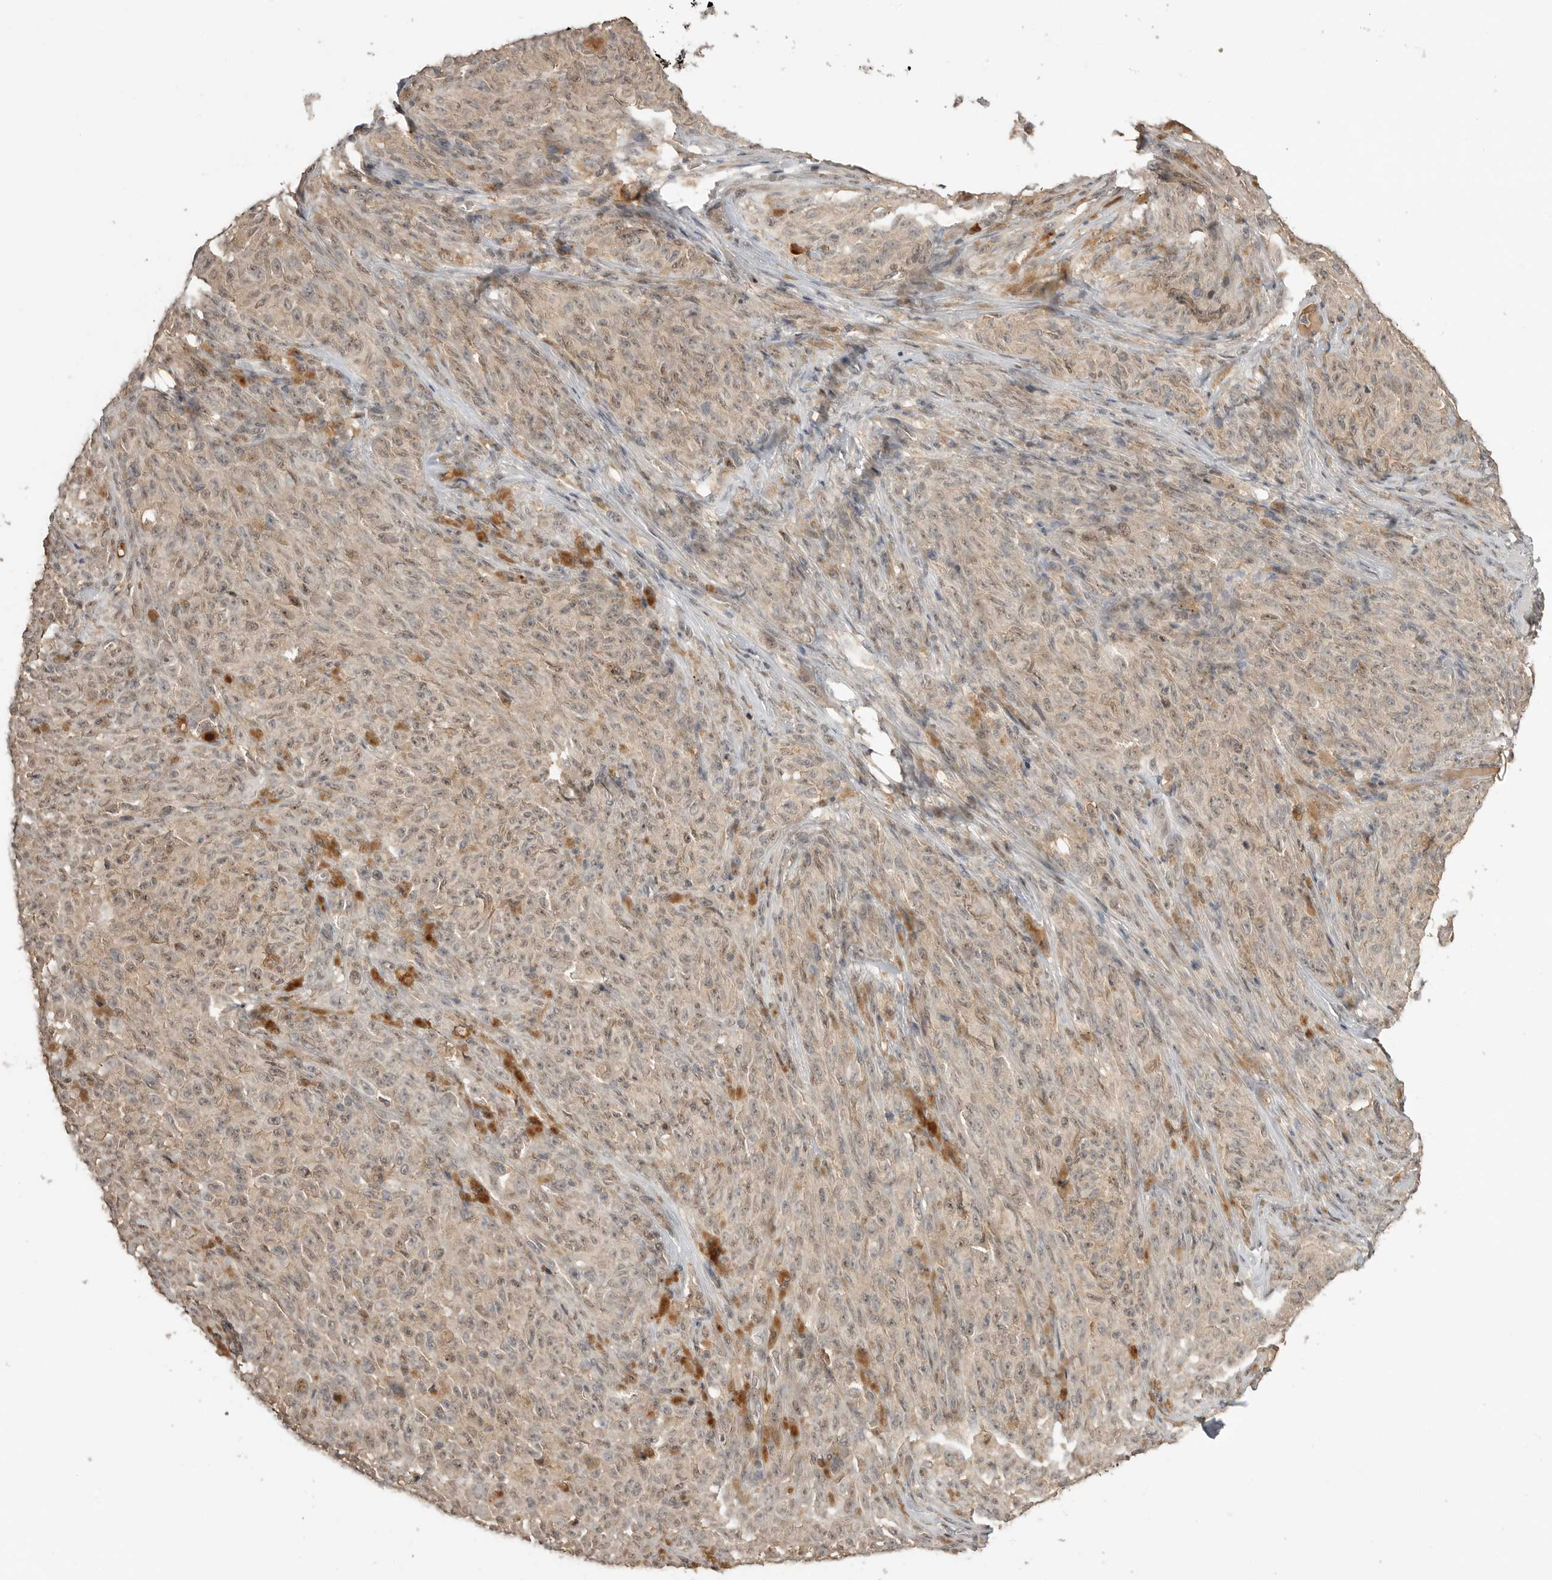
{"staining": {"intensity": "weak", "quantity": ">75%", "location": "cytoplasmic/membranous,nuclear"}, "tissue": "melanoma", "cell_type": "Tumor cells", "image_type": "cancer", "snomed": [{"axis": "morphology", "description": "Malignant melanoma, NOS"}, {"axis": "topography", "description": "Skin"}], "caption": "Brown immunohistochemical staining in malignant melanoma shows weak cytoplasmic/membranous and nuclear staining in approximately >75% of tumor cells. Using DAB (3,3'-diaminobenzidine) (brown) and hematoxylin (blue) stains, captured at high magnification using brightfield microscopy.", "gene": "ASPSCR1", "patient": {"sex": "female", "age": 82}}